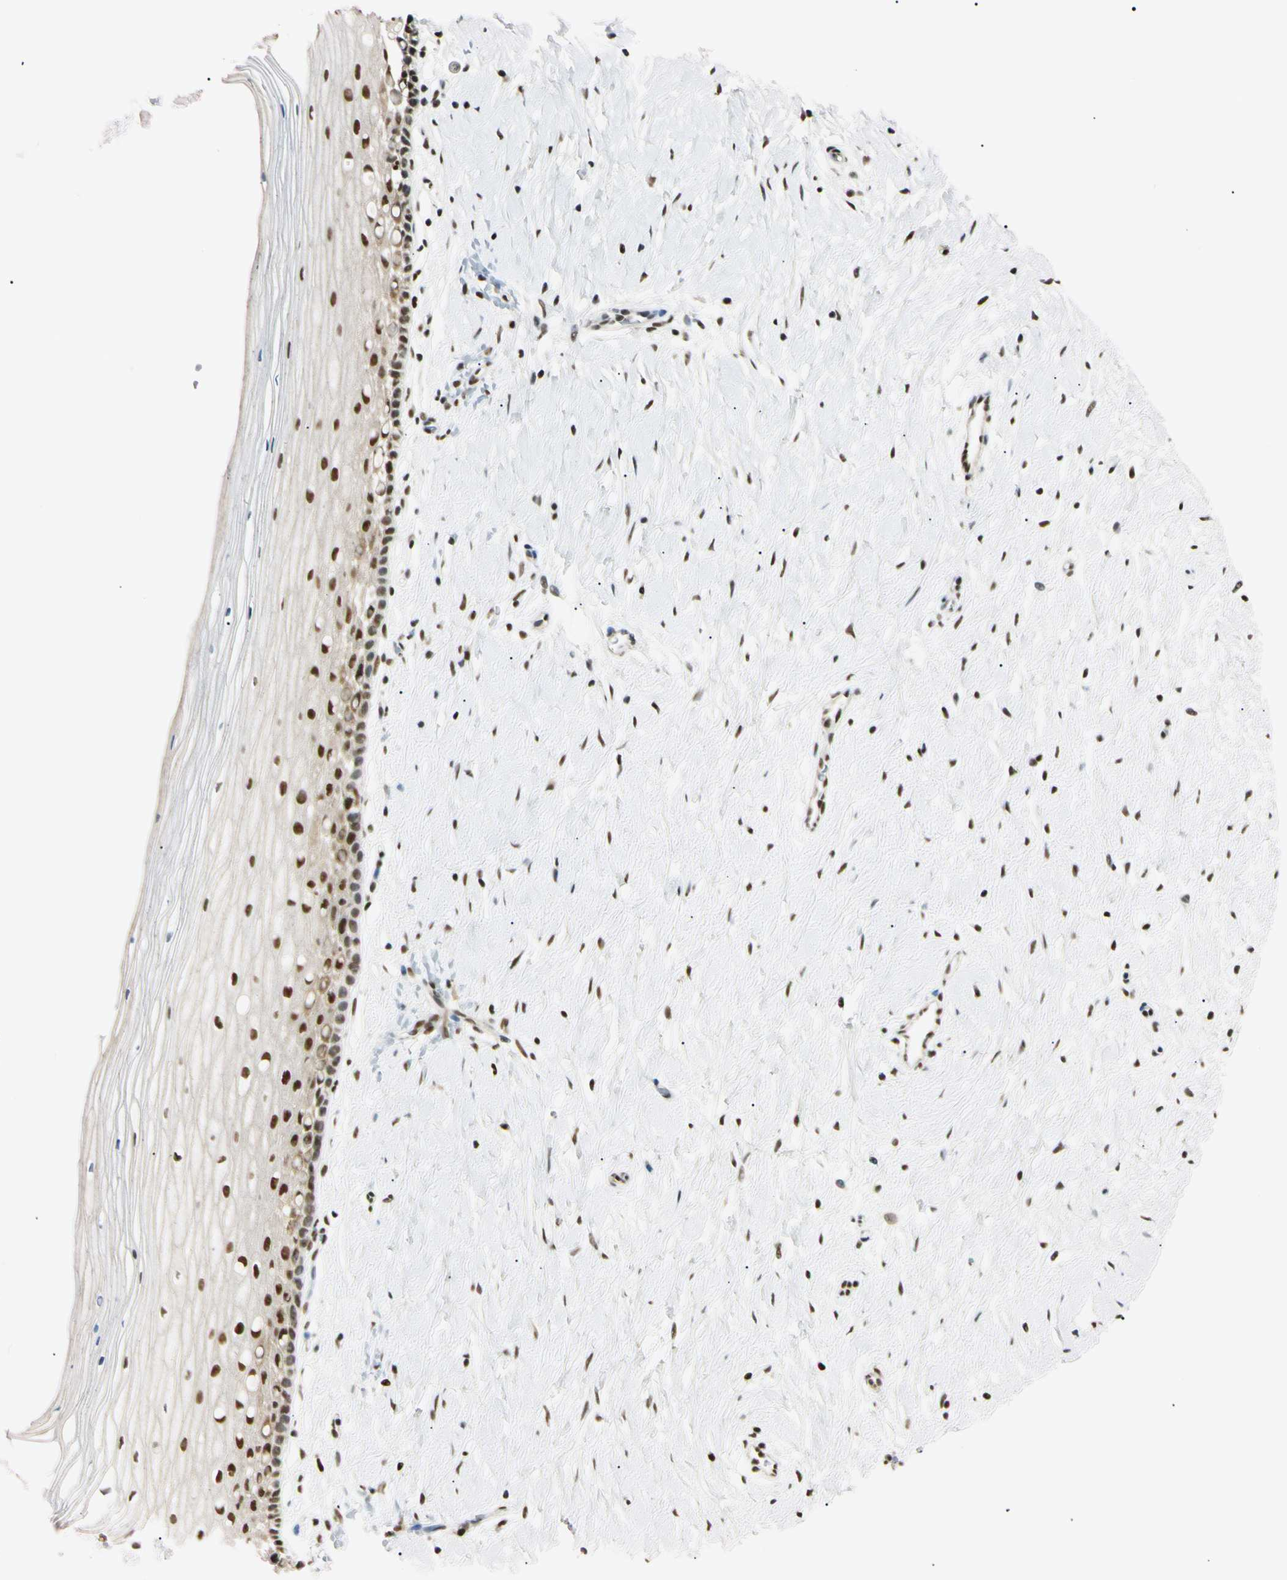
{"staining": {"intensity": "strong", "quantity": ">75%", "location": "nuclear"}, "tissue": "cervix", "cell_type": "Glandular cells", "image_type": "normal", "snomed": [{"axis": "morphology", "description": "Normal tissue, NOS"}, {"axis": "topography", "description": "Cervix"}], "caption": "A micrograph of human cervix stained for a protein shows strong nuclear brown staining in glandular cells.", "gene": "ZNF134", "patient": {"sex": "female", "age": 39}}